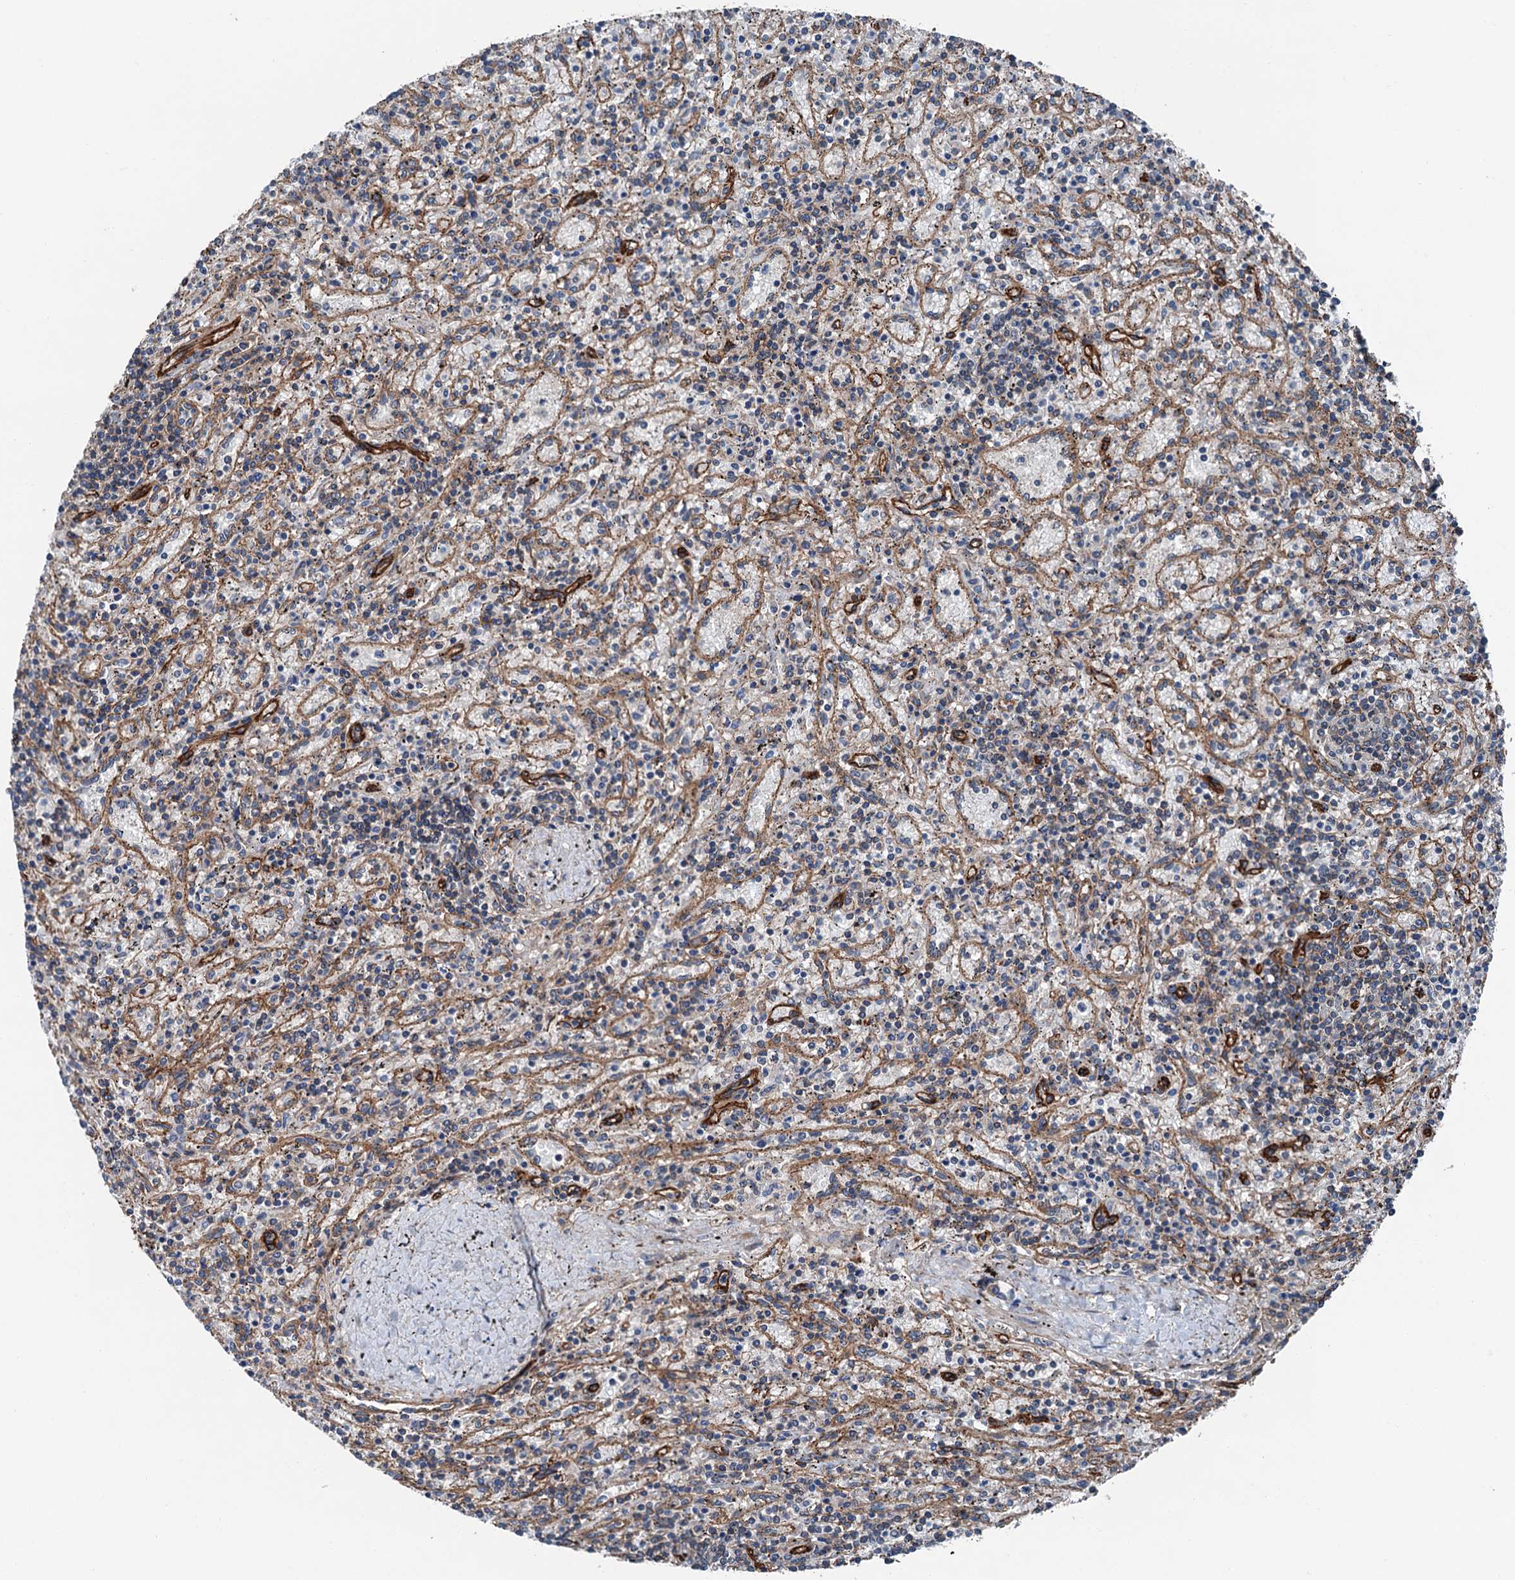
{"staining": {"intensity": "negative", "quantity": "none", "location": "none"}, "tissue": "lymphoma", "cell_type": "Tumor cells", "image_type": "cancer", "snomed": [{"axis": "morphology", "description": "Malignant lymphoma, non-Hodgkin's type, Low grade"}, {"axis": "topography", "description": "Spleen"}], "caption": "This image is of lymphoma stained with immunohistochemistry to label a protein in brown with the nuclei are counter-stained blue. There is no staining in tumor cells.", "gene": "NMRAL1", "patient": {"sex": "male", "age": 76}}